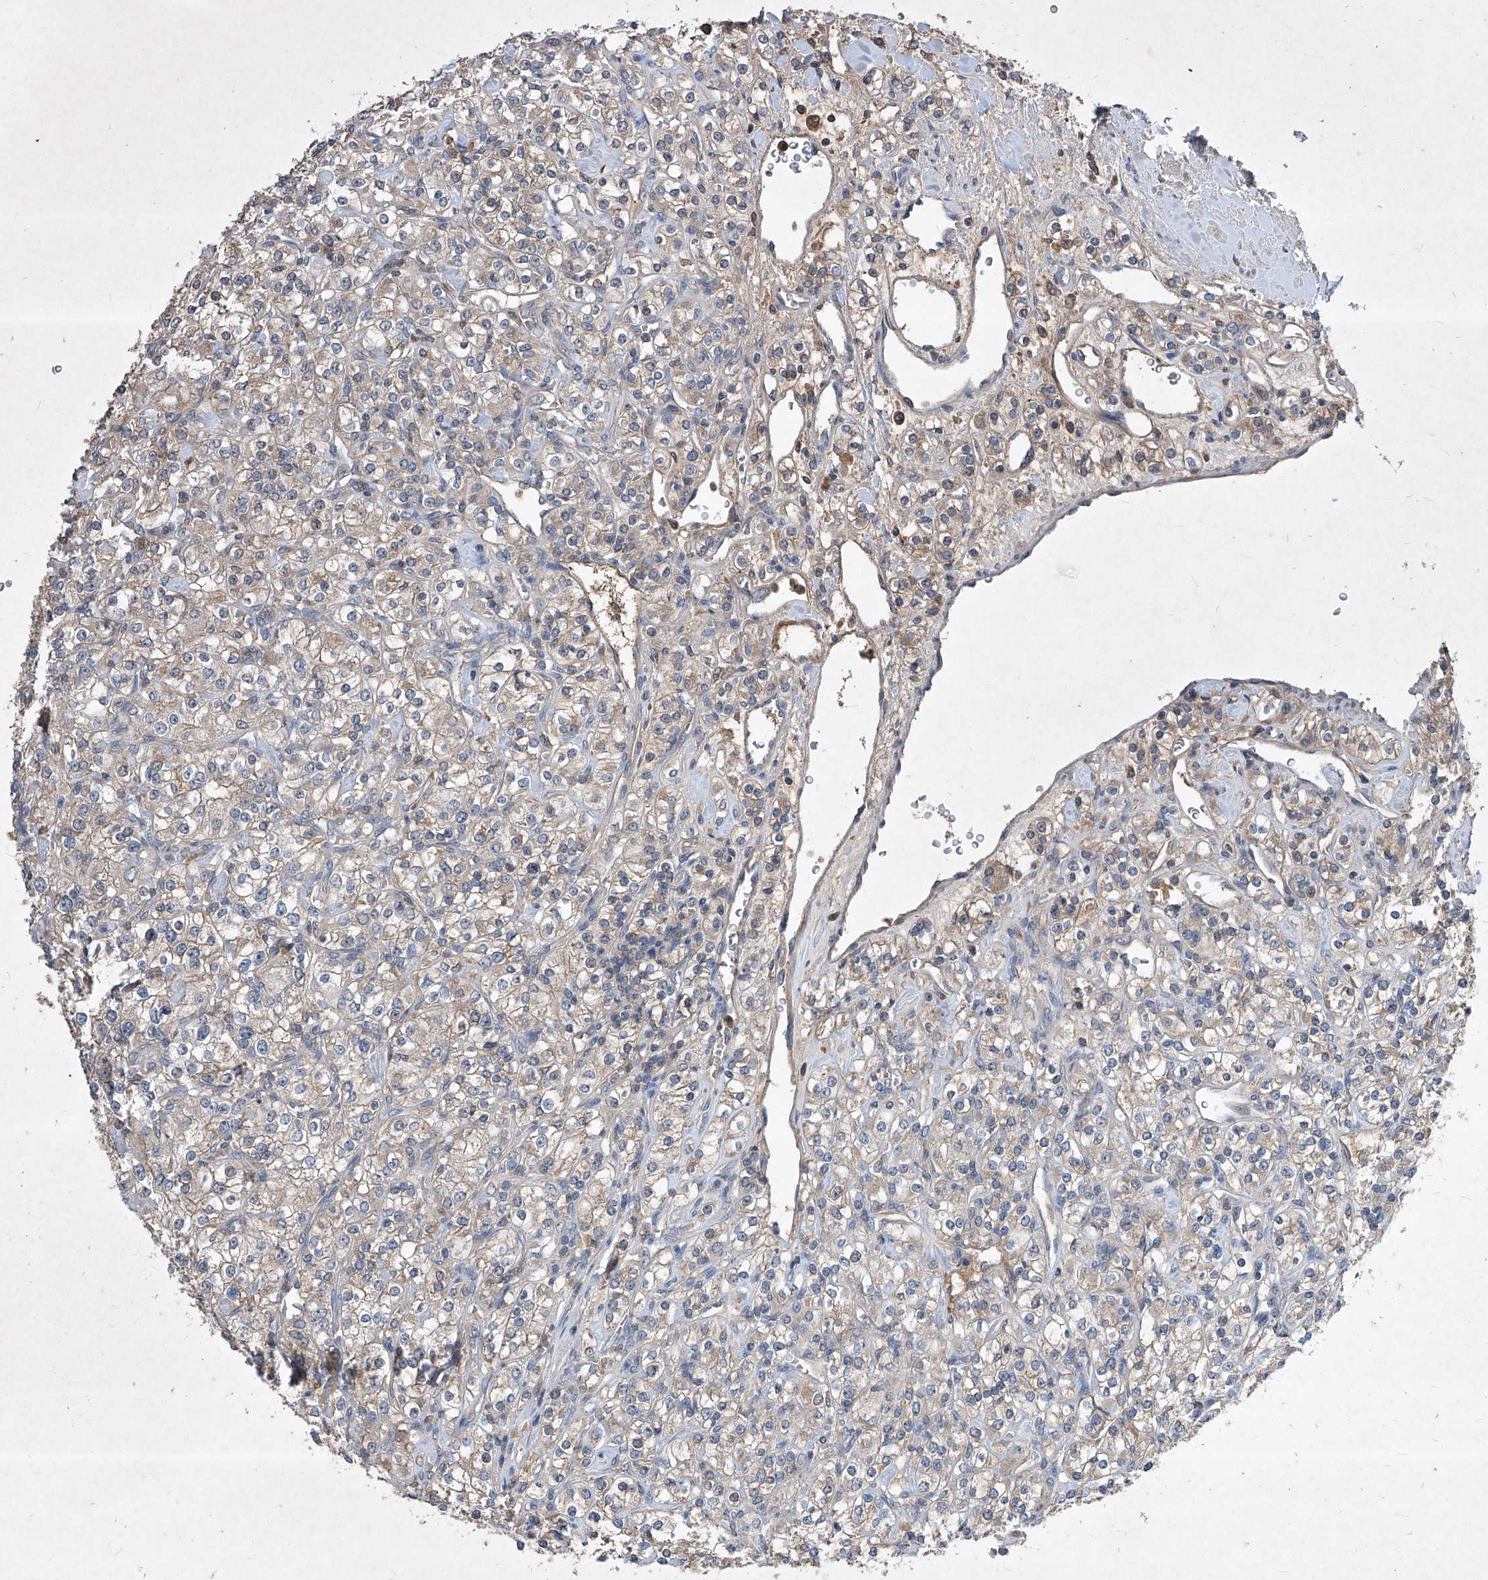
{"staining": {"intensity": "weak", "quantity": ">75%", "location": "cytoplasmic/membranous"}, "tissue": "renal cancer", "cell_type": "Tumor cells", "image_type": "cancer", "snomed": [{"axis": "morphology", "description": "Adenocarcinoma, NOS"}, {"axis": "topography", "description": "Kidney"}], "caption": "This photomicrograph reveals renal cancer (adenocarcinoma) stained with immunohistochemistry (IHC) to label a protein in brown. The cytoplasmic/membranous of tumor cells show weak positivity for the protein. Nuclei are counter-stained blue.", "gene": "SYNGR1", "patient": {"sex": "male", "age": 77}}